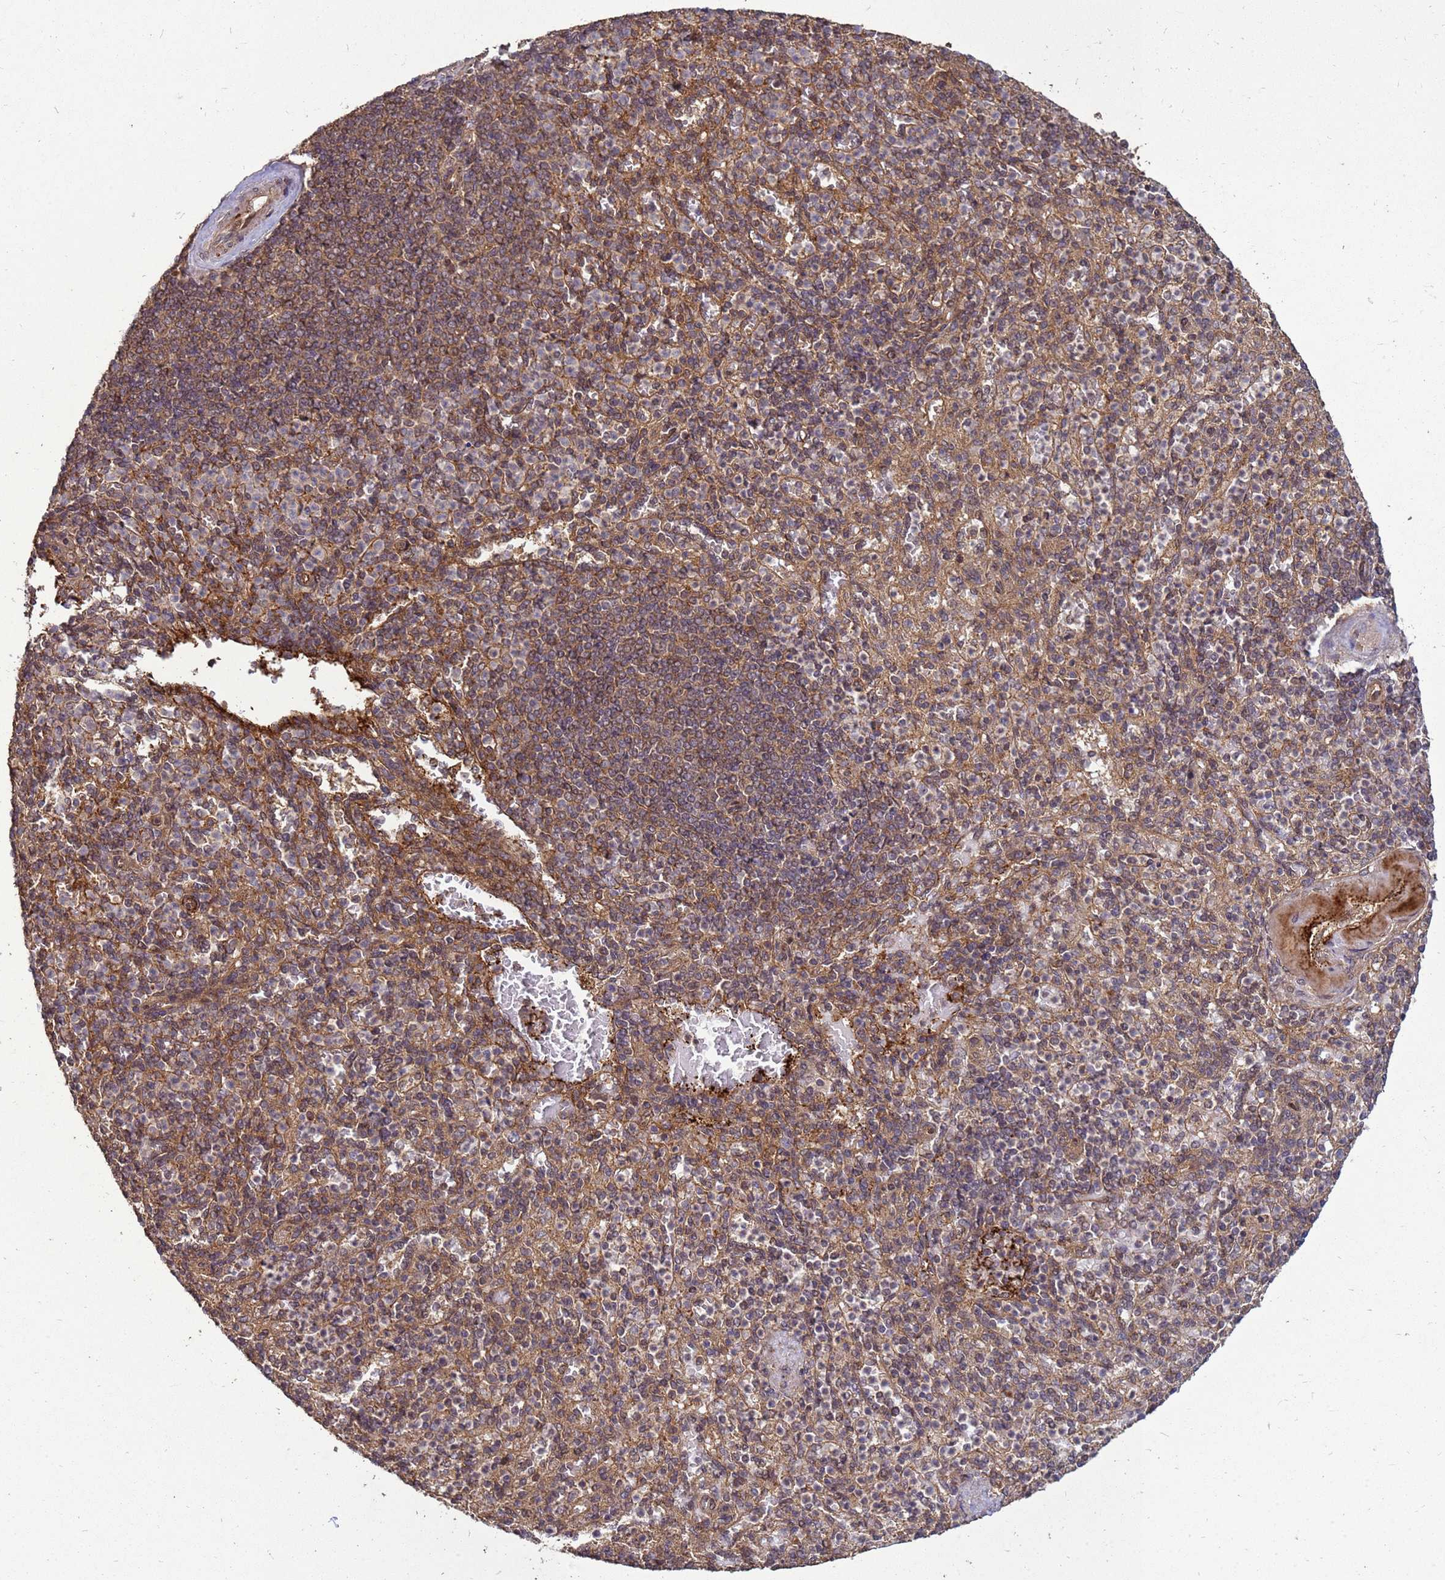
{"staining": {"intensity": "weak", "quantity": "<25%", "location": "cytoplasmic/membranous"}, "tissue": "spleen", "cell_type": "Cells in red pulp", "image_type": "normal", "snomed": [{"axis": "morphology", "description": "Normal tissue, NOS"}, {"axis": "topography", "description": "Spleen"}], "caption": "This photomicrograph is of unremarkable spleen stained with immunohistochemistry to label a protein in brown with the nuclei are counter-stained blue. There is no expression in cells in red pulp.", "gene": "CRBN", "patient": {"sex": "female", "age": 74}}